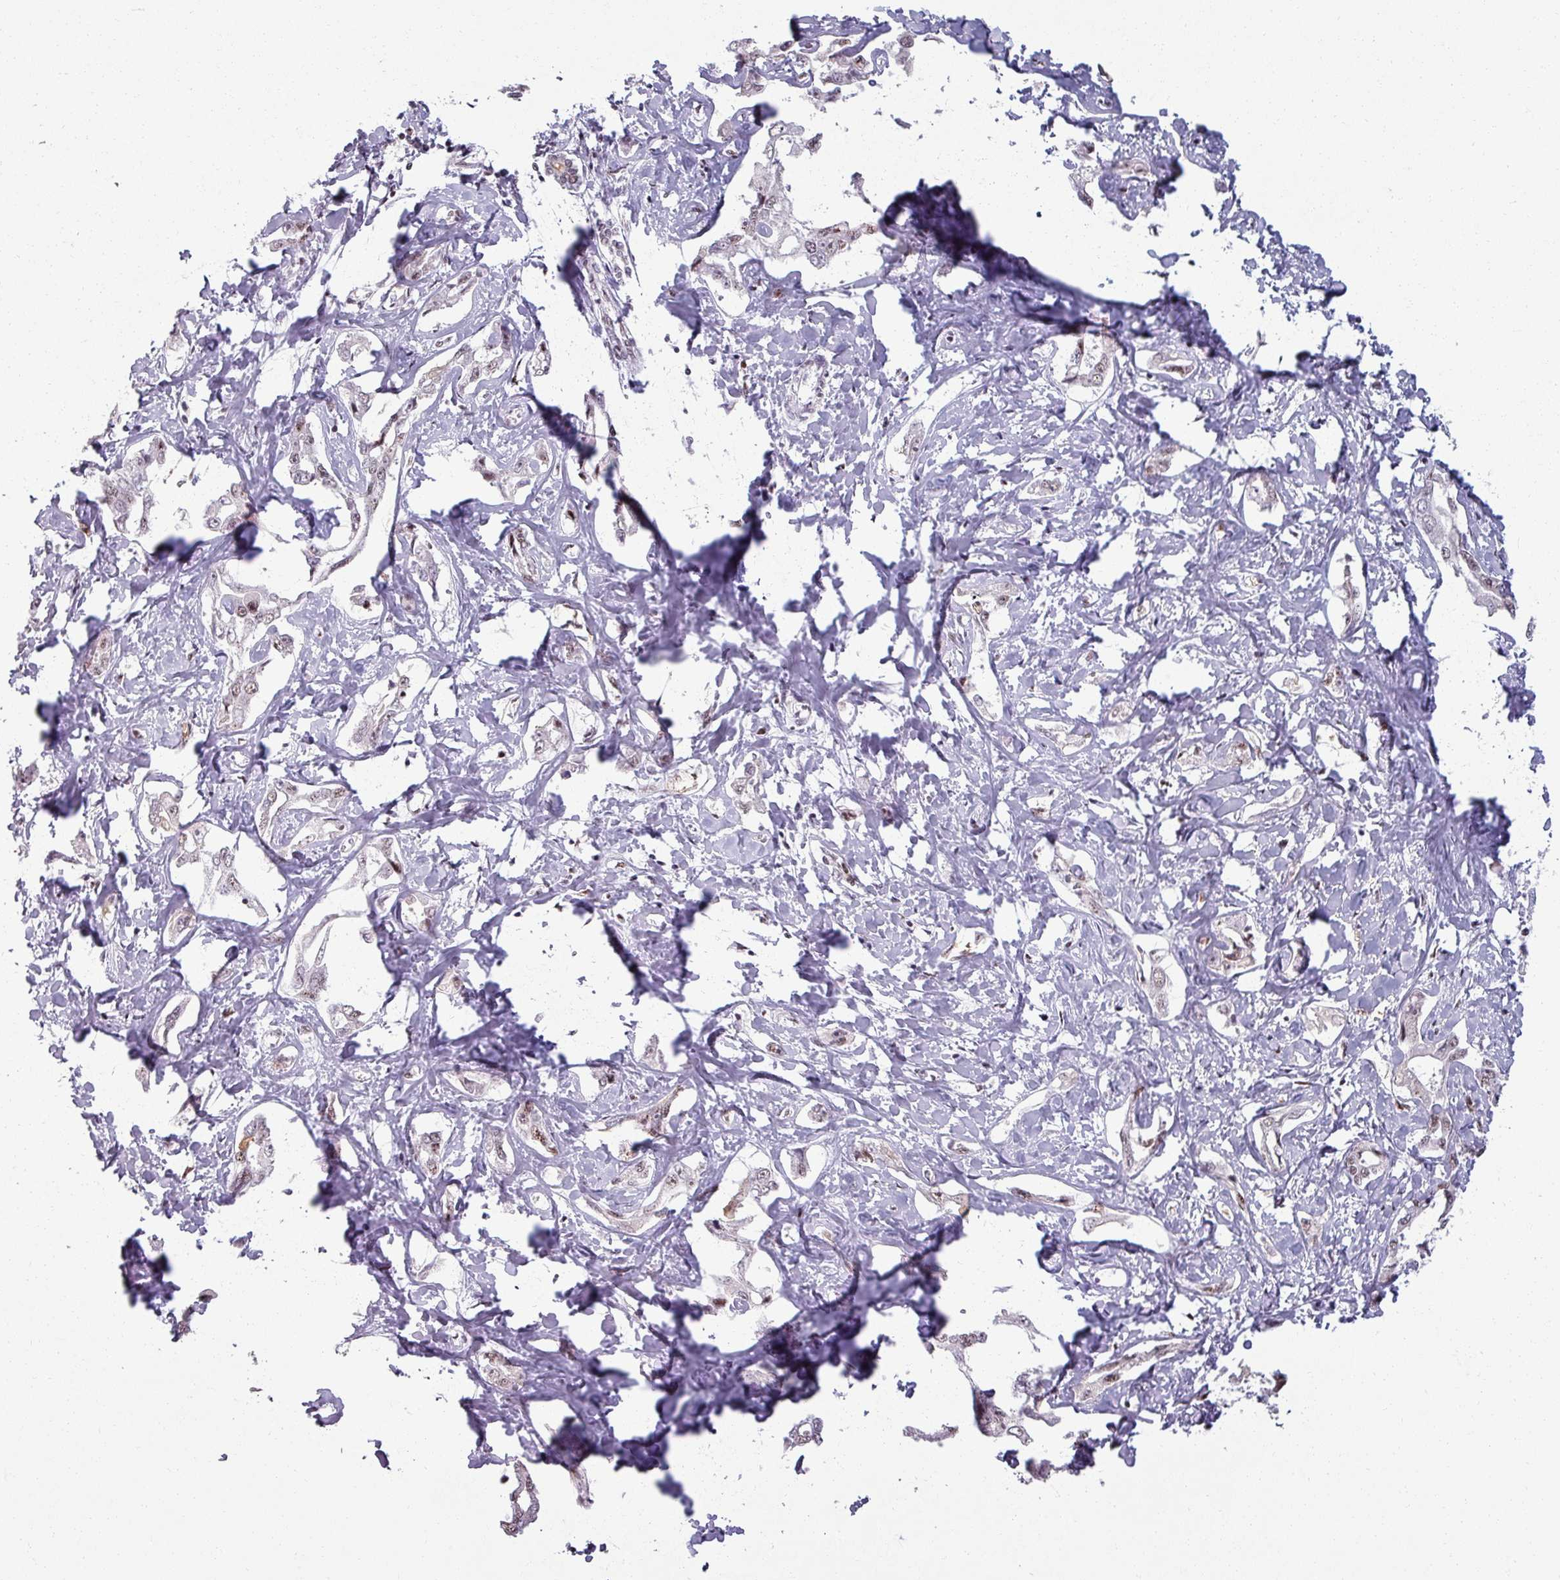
{"staining": {"intensity": "weak", "quantity": "25%-75%", "location": "nuclear"}, "tissue": "liver cancer", "cell_type": "Tumor cells", "image_type": "cancer", "snomed": [{"axis": "morphology", "description": "Cholangiocarcinoma"}, {"axis": "topography", "description": "Liver"}], "caption": "Weak nuclear staining is seen in approximately 25%-75% of tumor cells in liver cancer.", "gene": "NCOR1", "patient": {"sex": "male", "age": 59}}